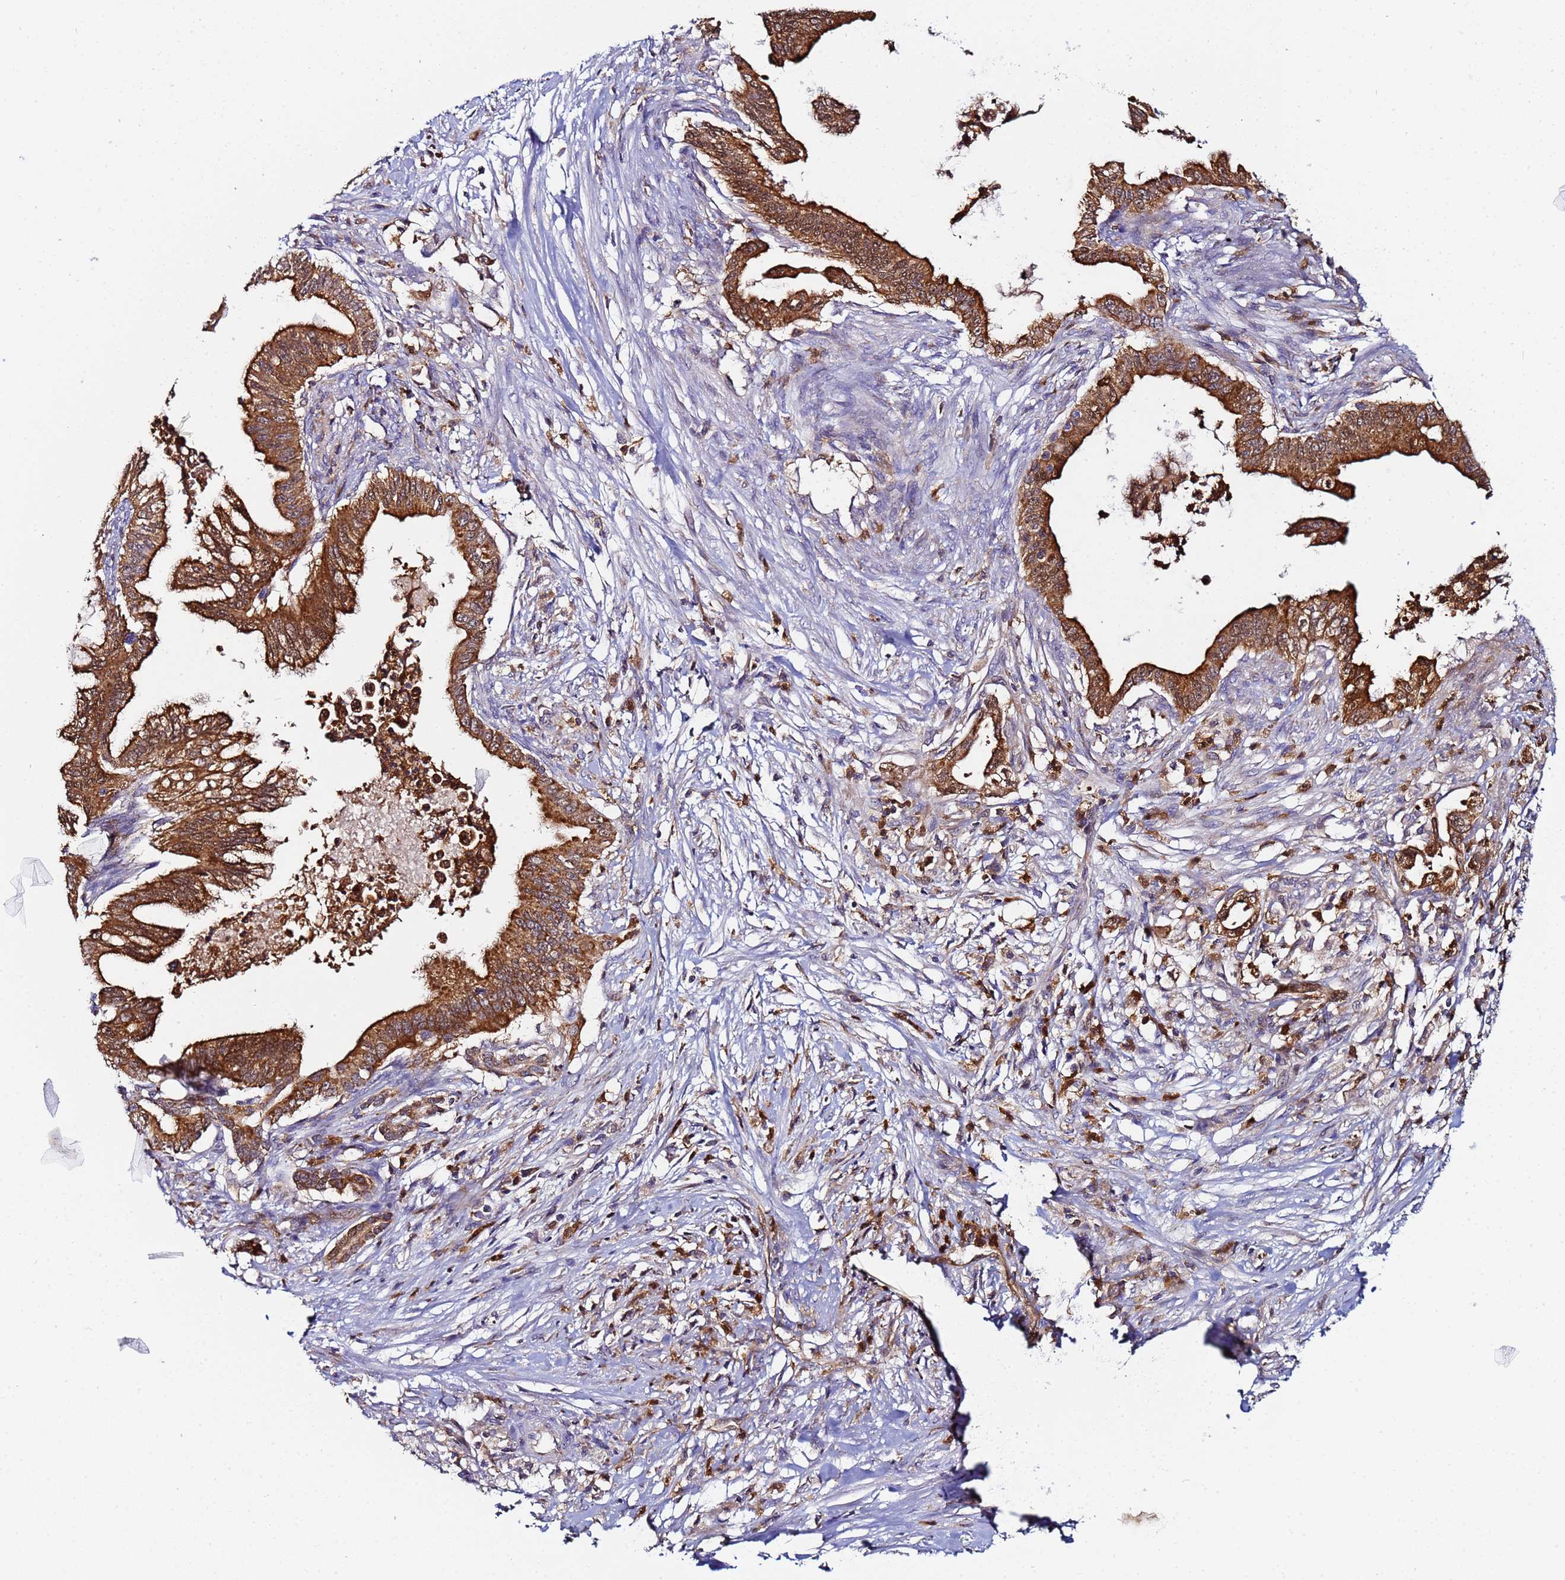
{"staining": {"intensity": "strong", "quantity": ">75%", "location": "cytoplasmic/membranous"}, "tissue": "pancreatic cancer", "cell_type": "Tumor cells", "image_type": "cancer", "snomed": [{"axis": "morphology", "description": "Adenocarcinoma, NOS"}, {"axis": "topography", "description": "Pancreas"}], "caption": "Protein staining reveals strong cytoplasmic/membranous positivity in approximately >75% of tumor cells in pancreatic cancer (adenocarcinoma).", "gene": "CCDC127", "patient": {"sex": "male", "age": 58}}